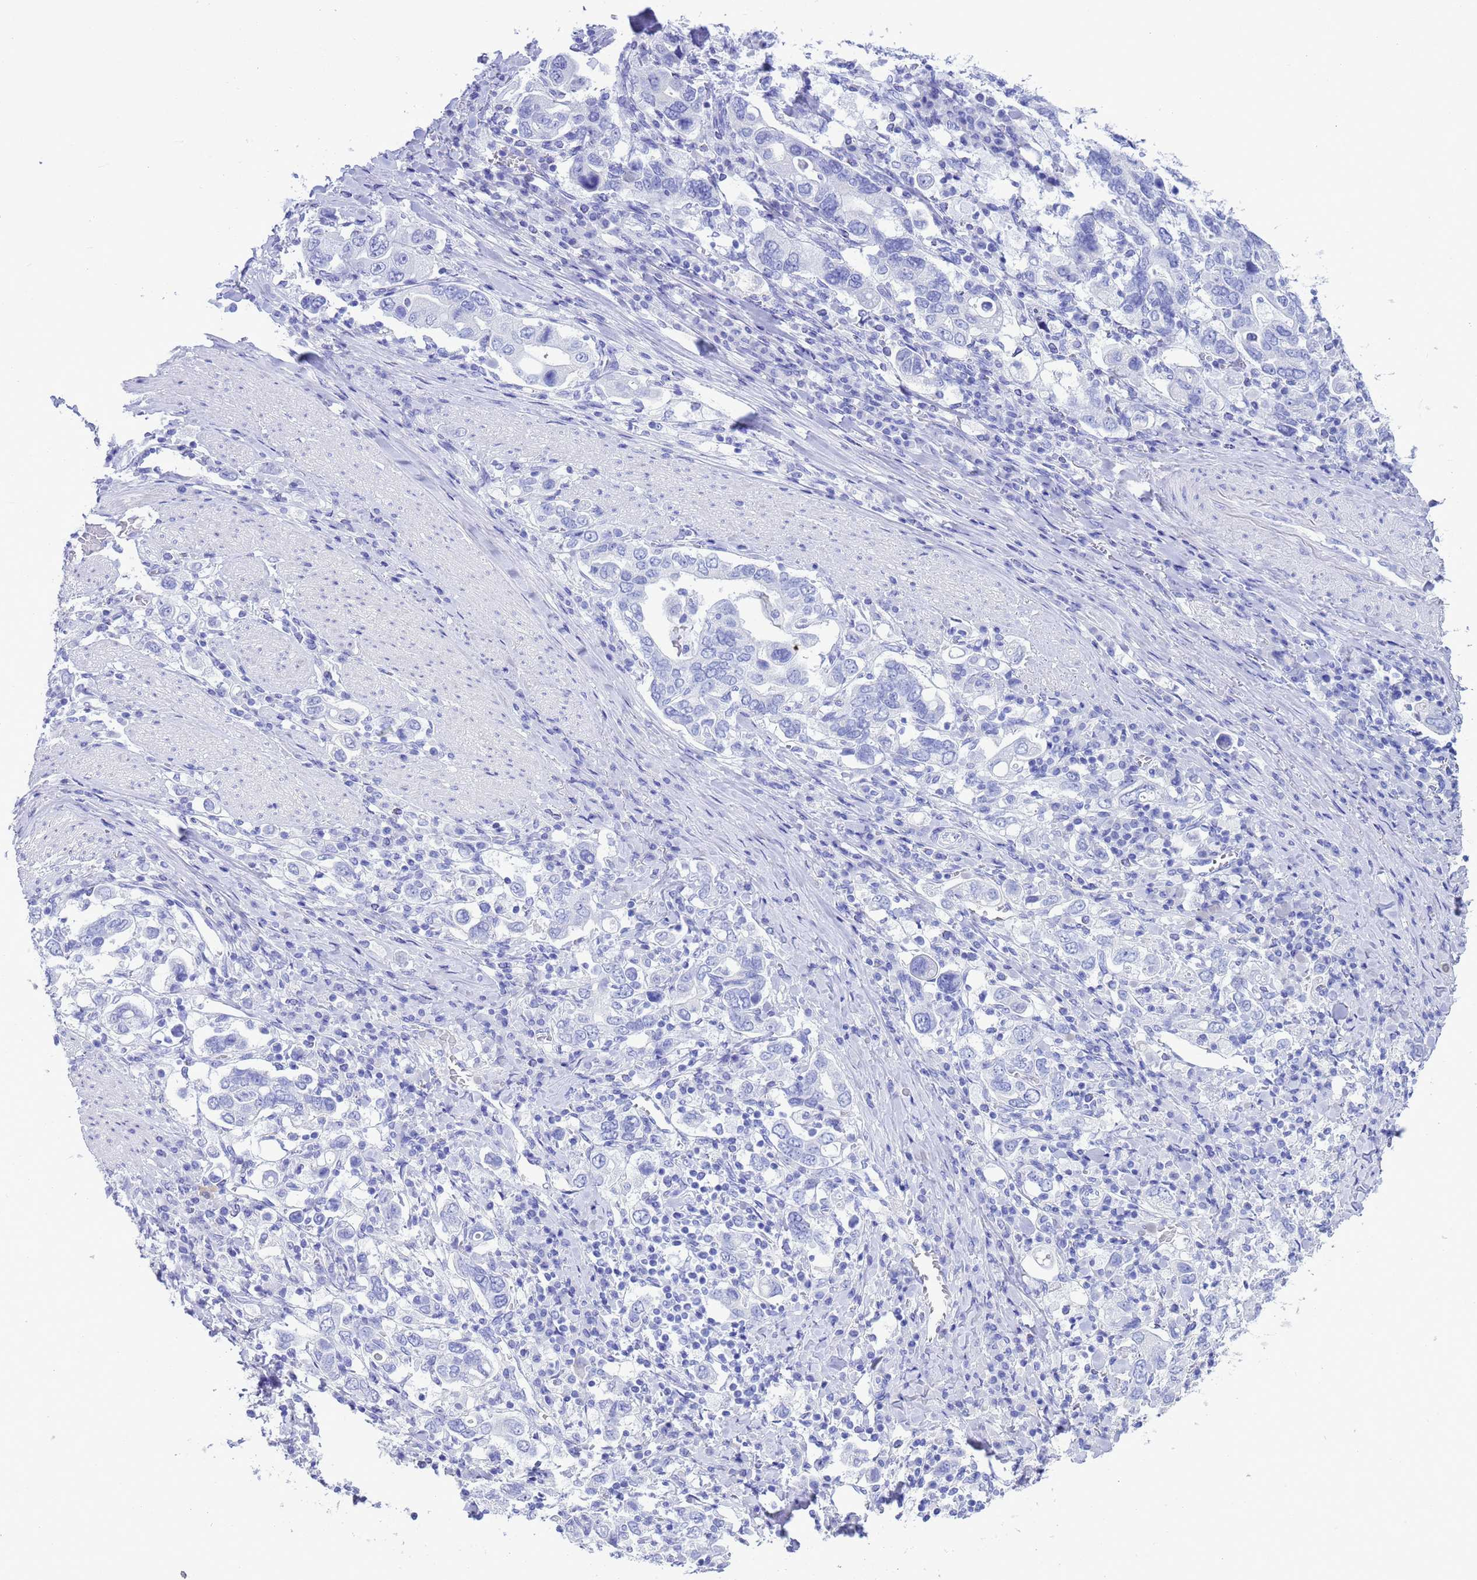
{"staining": {"intensity": "negative", "quantity": "none", "location": "none"}, "tissue": "stomach cancer", "cell_type": "Tumor cells", "image_type": "cancer", "snomed": [{"axis": "morphology", "description": "Adenocarcinoma, NOS"}, {"axis": "topography", "description": "Stomach, upper"}], "caption": "An immunohistochemistry photomicrograph of stomach adenocarcinoma is shown. There is no staining in tumor cells of stomach adenocarcinoma.", "gene": "GSTM1", "patient": {"sex": "male", "age": 62}}